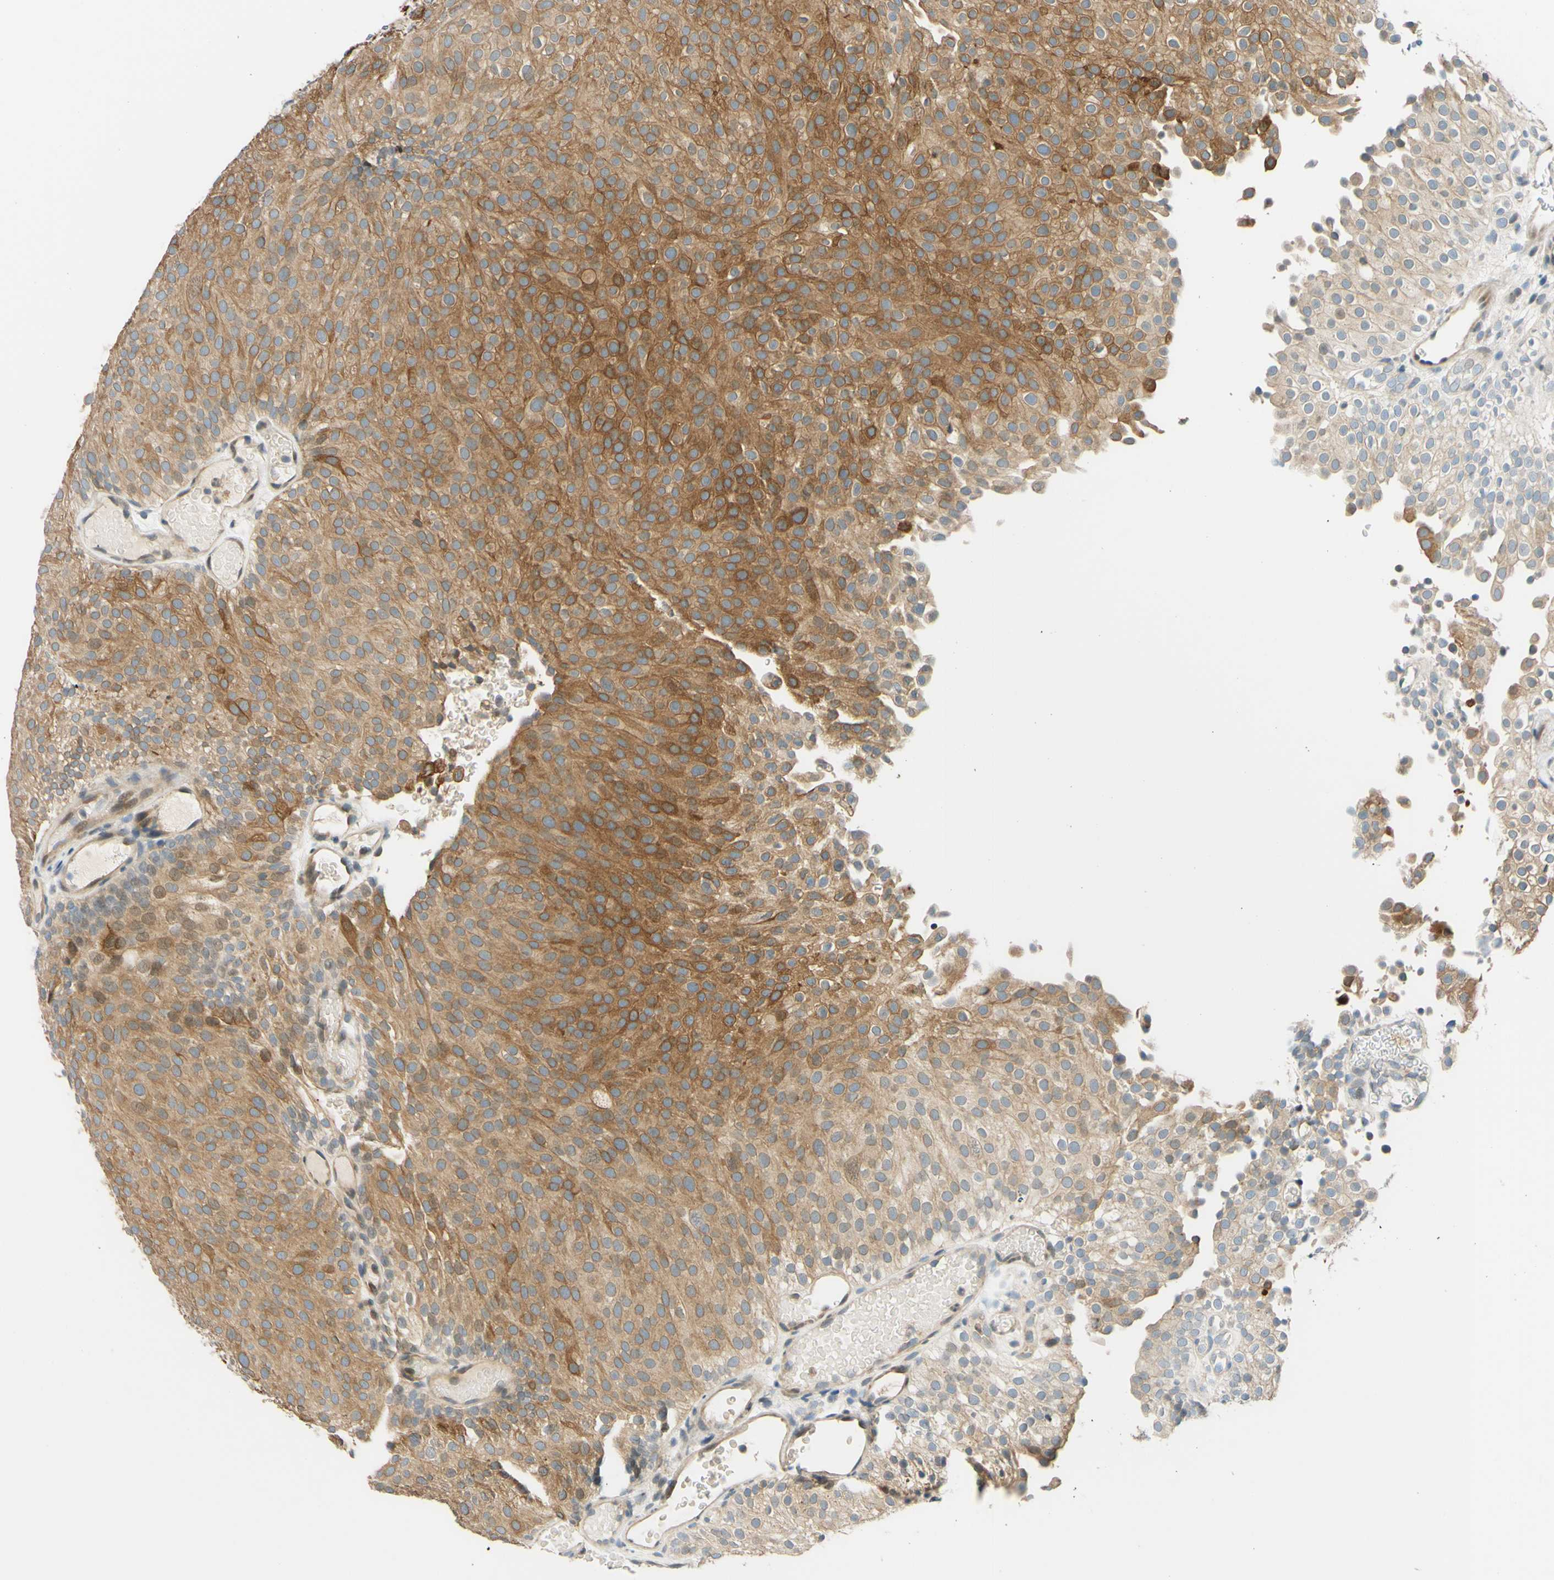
{"staining": {"intensity": "moderate", "quantity": ">75%", "location": "cytoplasmic/membranous"}, "tissue": "urothelial cancer", "cell_type": "Tumor cells", "image_type": "cancer", "snomed": [{"axis": "morphology", "description": "Urothelial carcinoma, Low grade"}, {"axis": "topography", "description": "Urinary bladder"}], "caption": "IHC staining of urothelial cancer, which displays medium levels of moderate cytoplasmic/membranous expression in approximately >75% of tumor cells indicating moderate cytoplasmic/membranous protein staining. The staining was performed using DAB (brown) for protein detection and nuclei were counterstained in hematoxylin (blue).", "gene": "C2CD2L", "patient": {"sex": "male", "age": 78}}